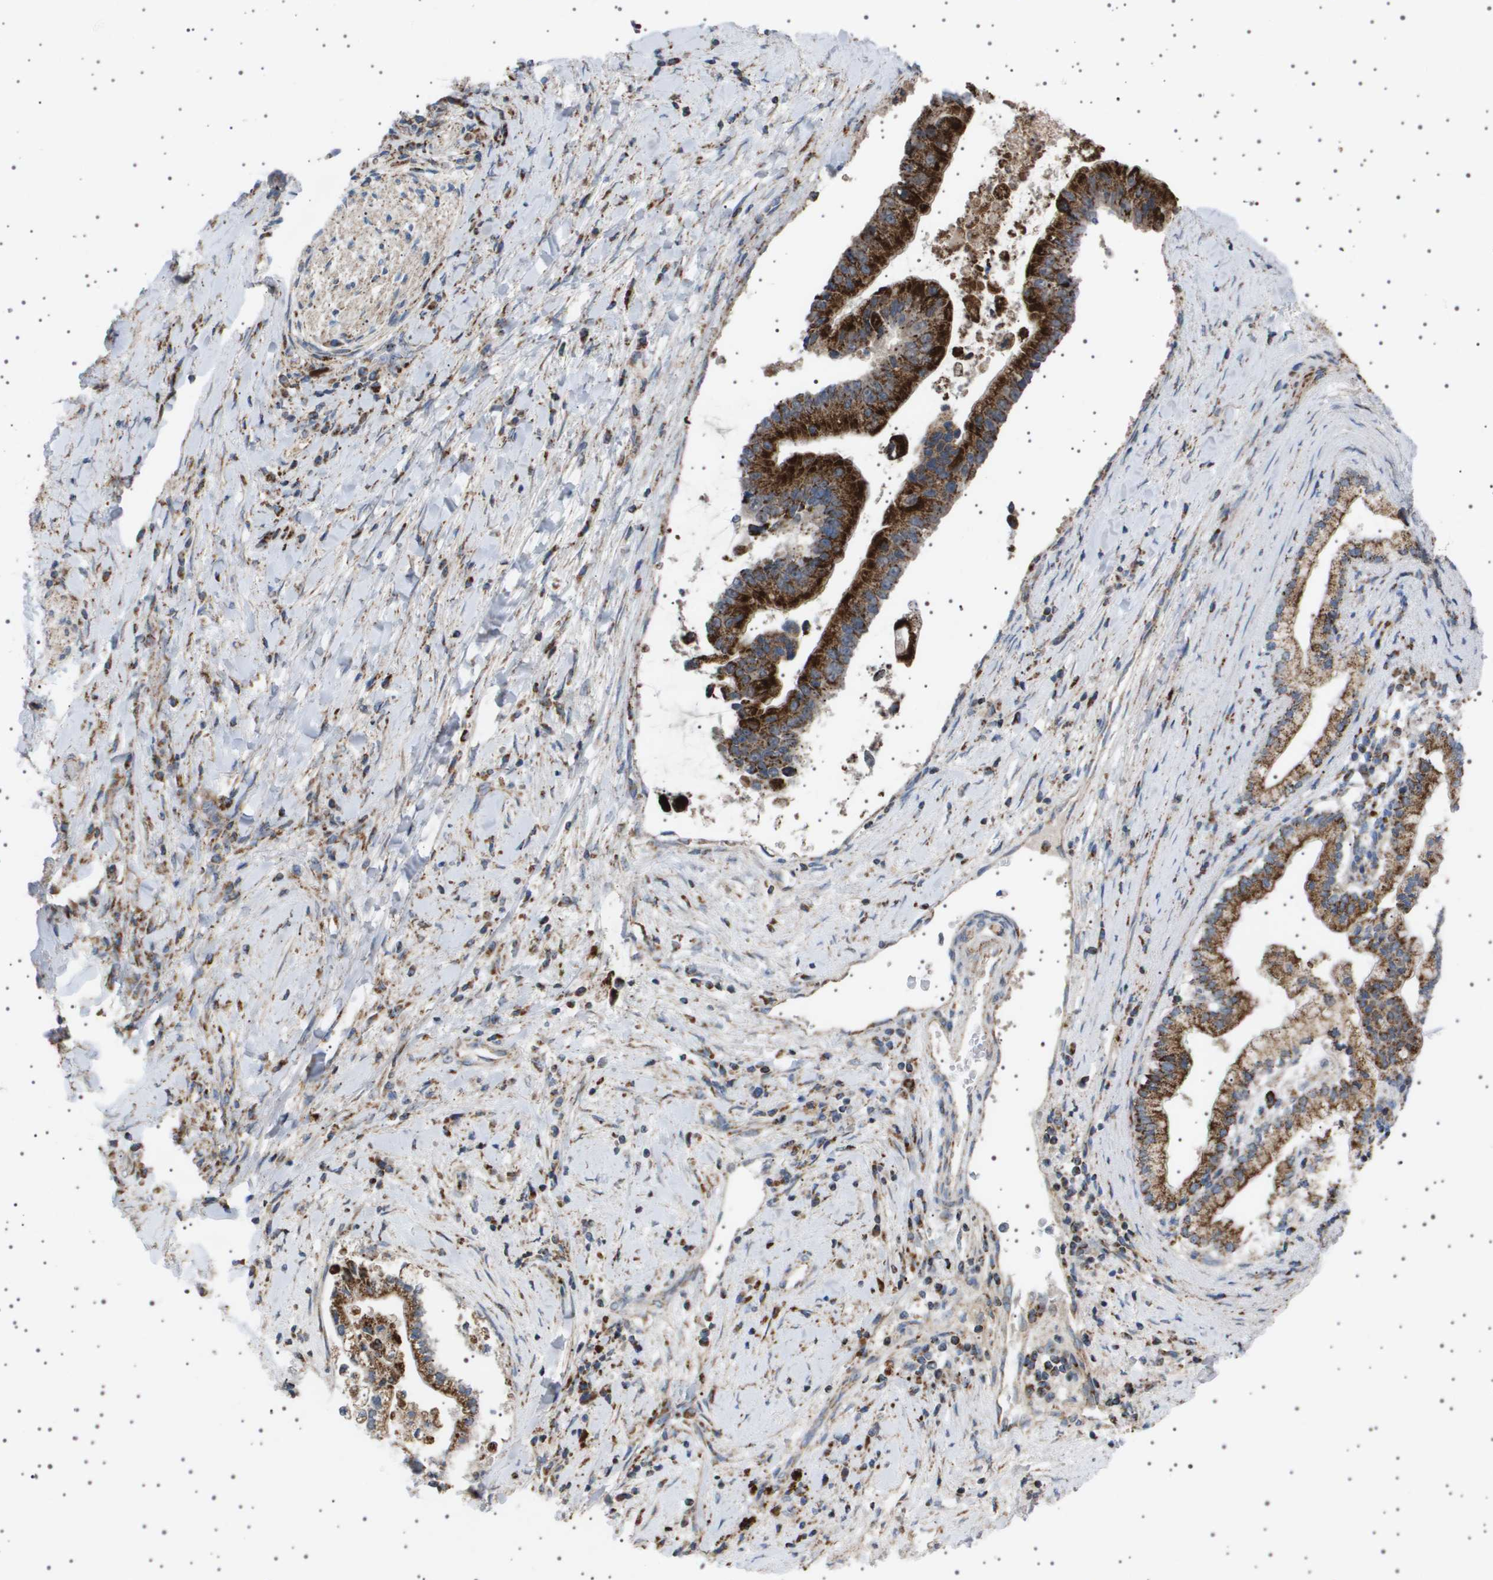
{"staining": {"intensity": "strong", "quantity": ">75%", "location": "cytoplasmic/membranous"}, "tissue": "liver cancer", "cell_type": "Tumor cells", "image_type": "cancer", "snomed": [{"axis": "morphology", "description": "Cholangiocarcinoma"}, {"axis": "topography", "description": "Liver"}], "caption": "Liver cancer stained with a brown dye reveals strong cytoplasmic/membranous positive positivity in about >75% of tumor cells.", "gene": "UBXN8", "patient": {"sex": "male", "age": 50}}